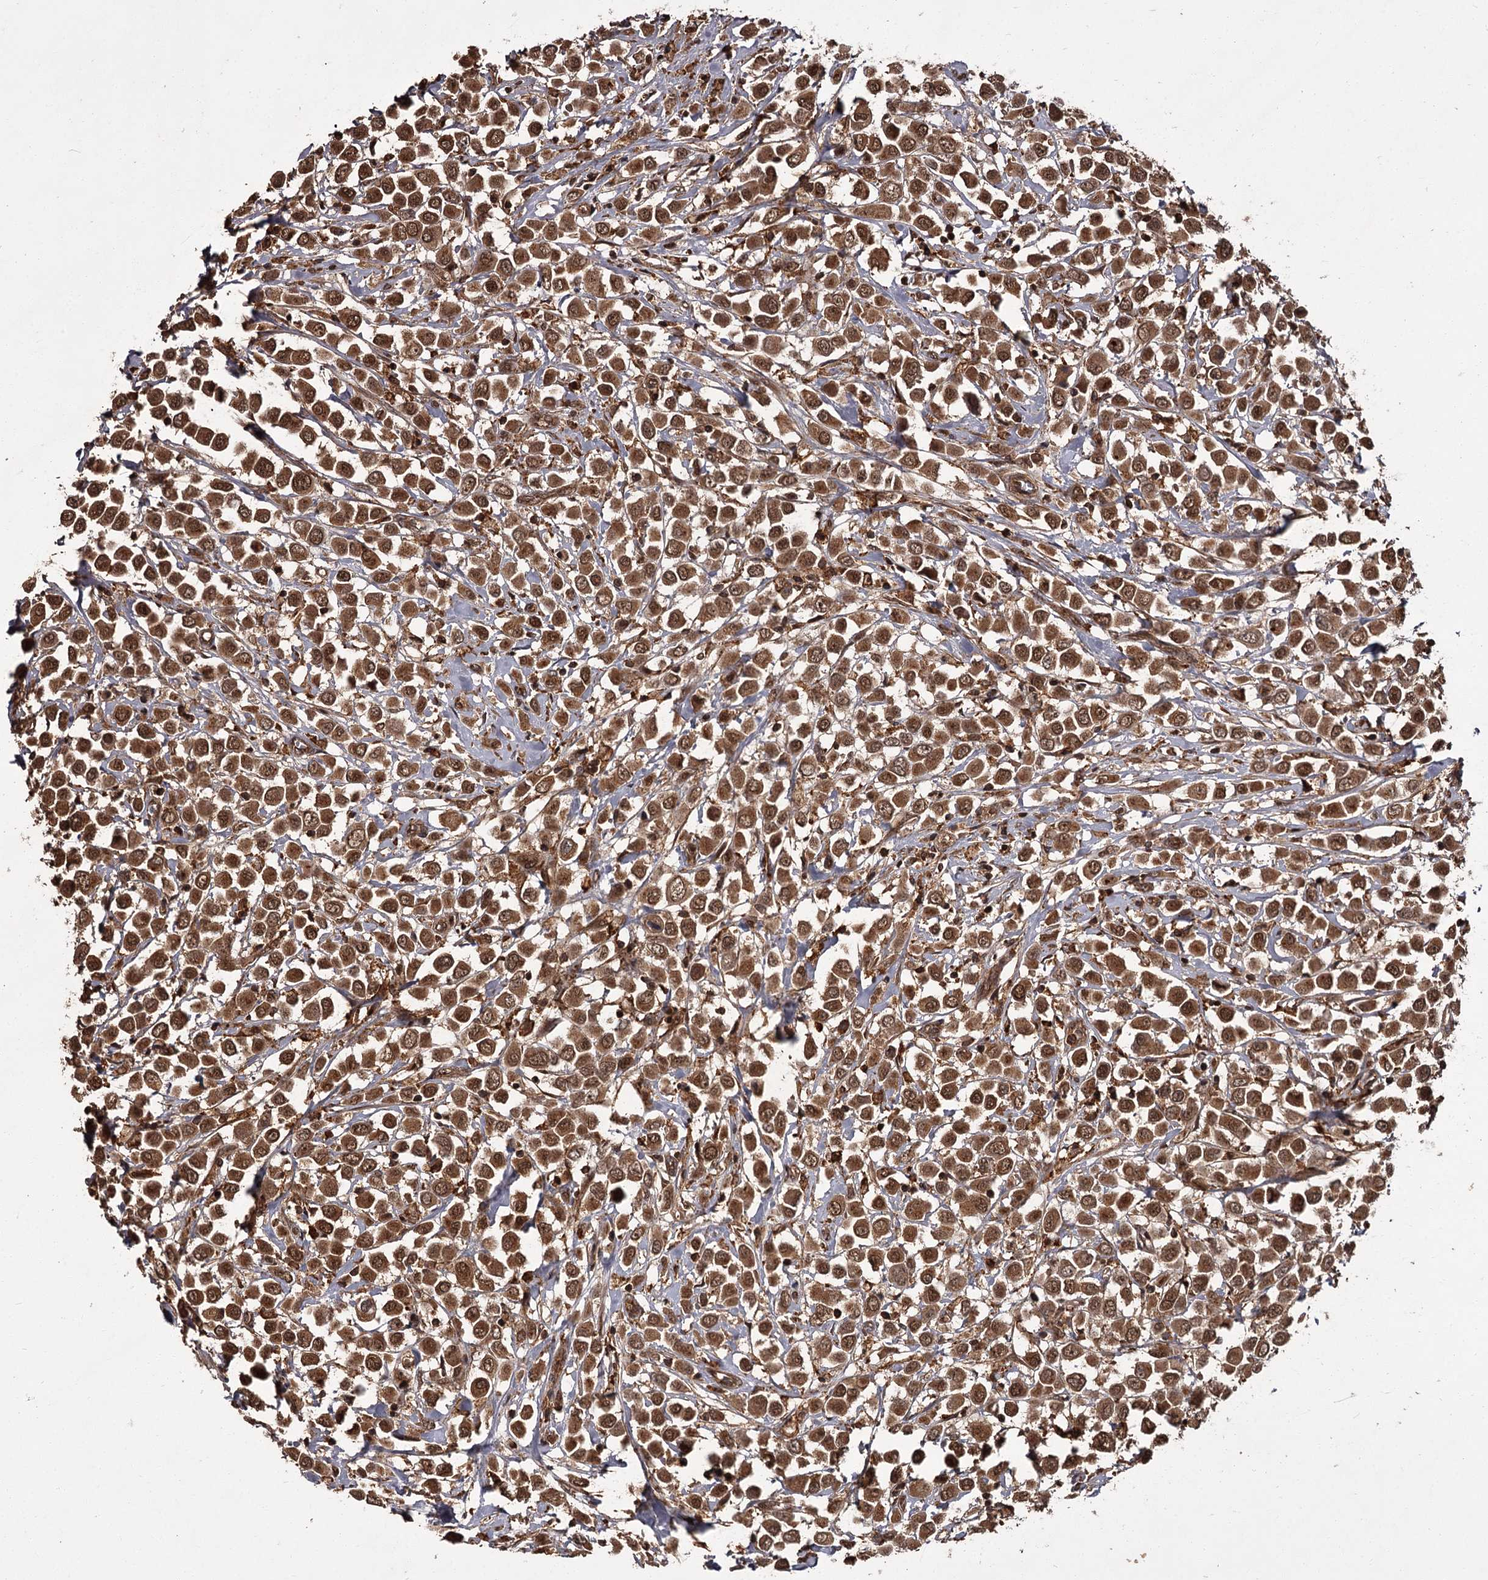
{"staining": {"intensity": "moderate", "quantity": ">75%", "location": "cytoplasmic/membranous,nuclear"}, "tissue": "breast cancer", "cell_type": "Tumor cells", "image_type": "cancer", "snomed": [{"axis": "morphology", "description": "Duct carcinoma"}, {"axis": "topography", "description": "Breast"}], "caption": "A photomicrograph of breast cancer (infiltrating ductal carcinoma) stained for a protein exhibits moderate cytoplasmic/membranous and nuclear brown staining in tumor cells. (brown staining indicates protein expression, while blue staining denotes nuclei).", "gene": "TBC1D23", "patient": {"sex": "female", "age": 61}}